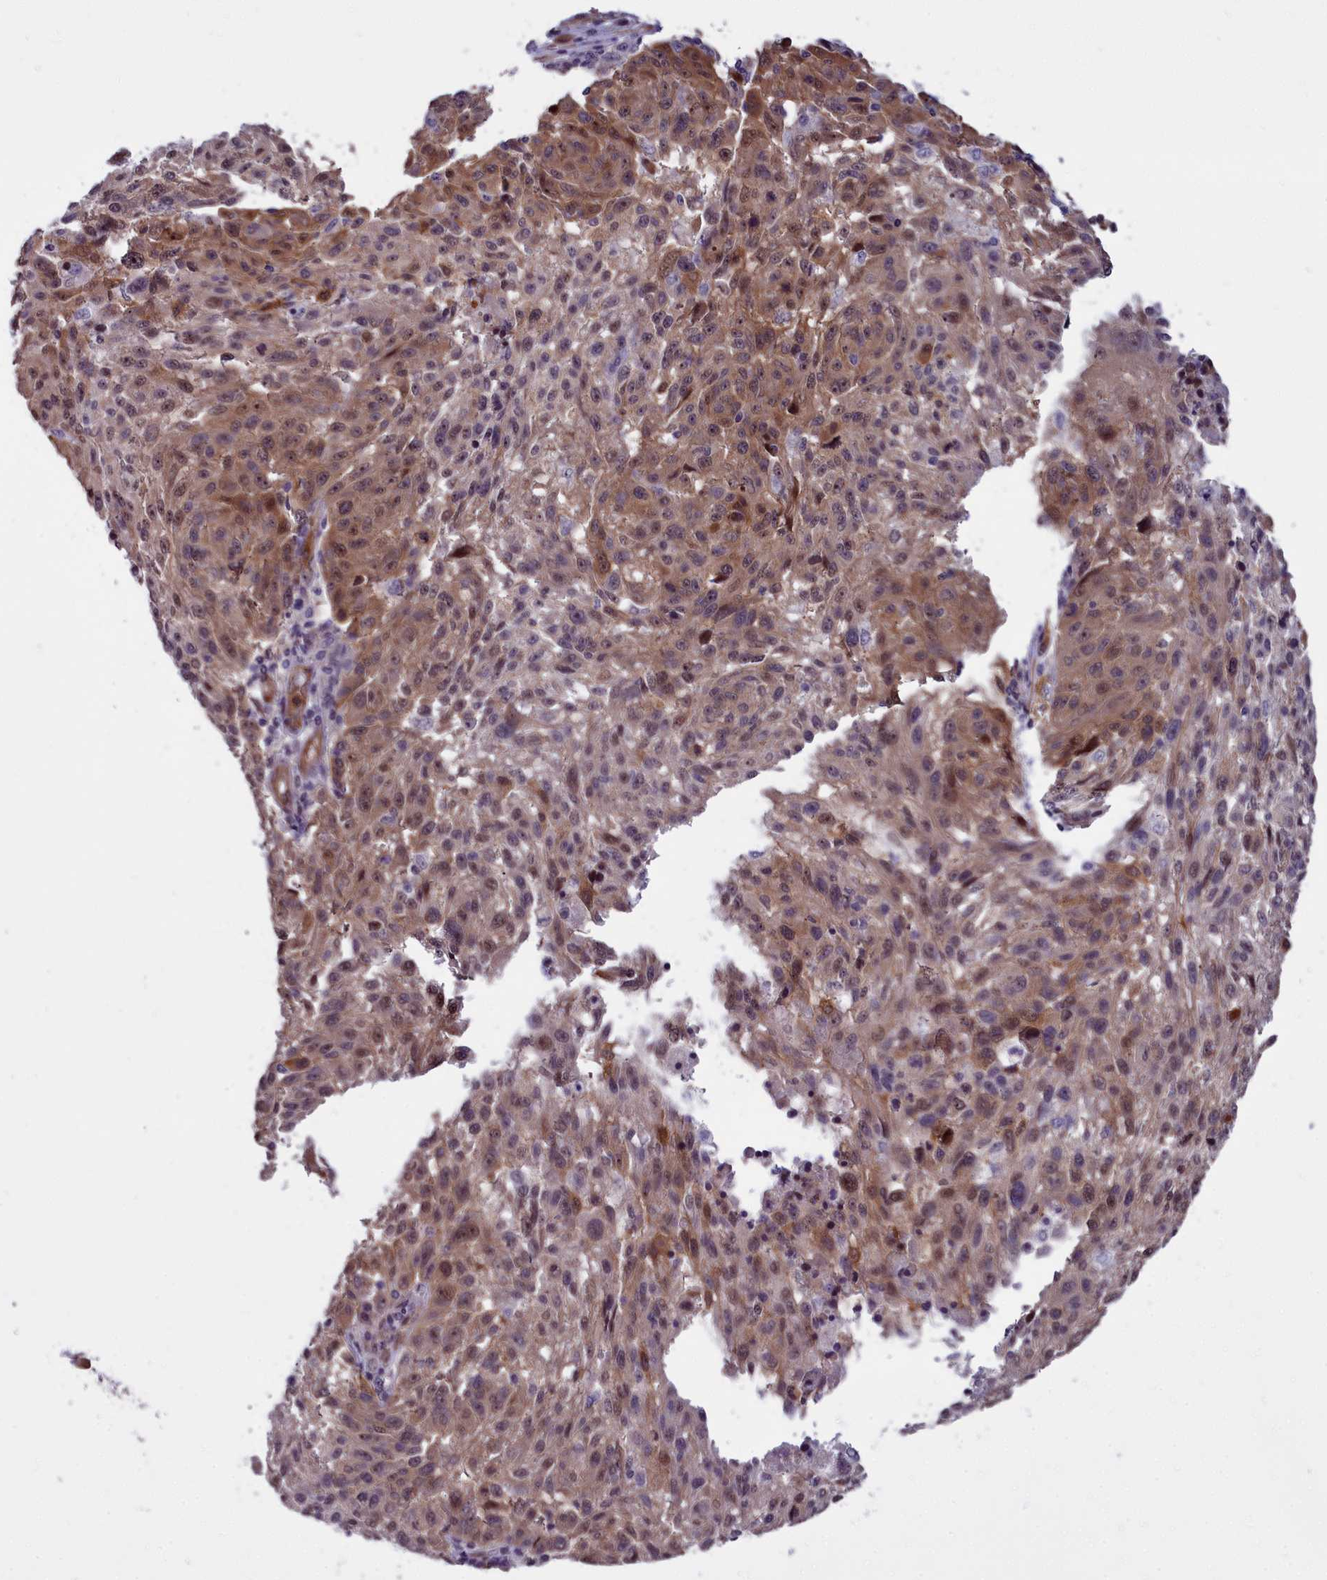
{"staining": {"intensity": "moderate", "quantity": ">75%", "location": "cytoplasmic/membranous"}, "tissue": "melanoma", "cell_type": "Tumor cells", "image_type": "cancer", "snomed": [{"axis": "morphology", "description": "Malignant melanoma, NOS"}, {"axis": "topography", "description": "Skin"}], "caption": "The histopathology image reveals staining of melanoma, revealing moderate cytoplasmic/membranous protein staining (brown color) within tumor cells. Nuclei are stained in blue.", "gene": "BCAR1", "patient": {"sex": "male", "age": 53}}